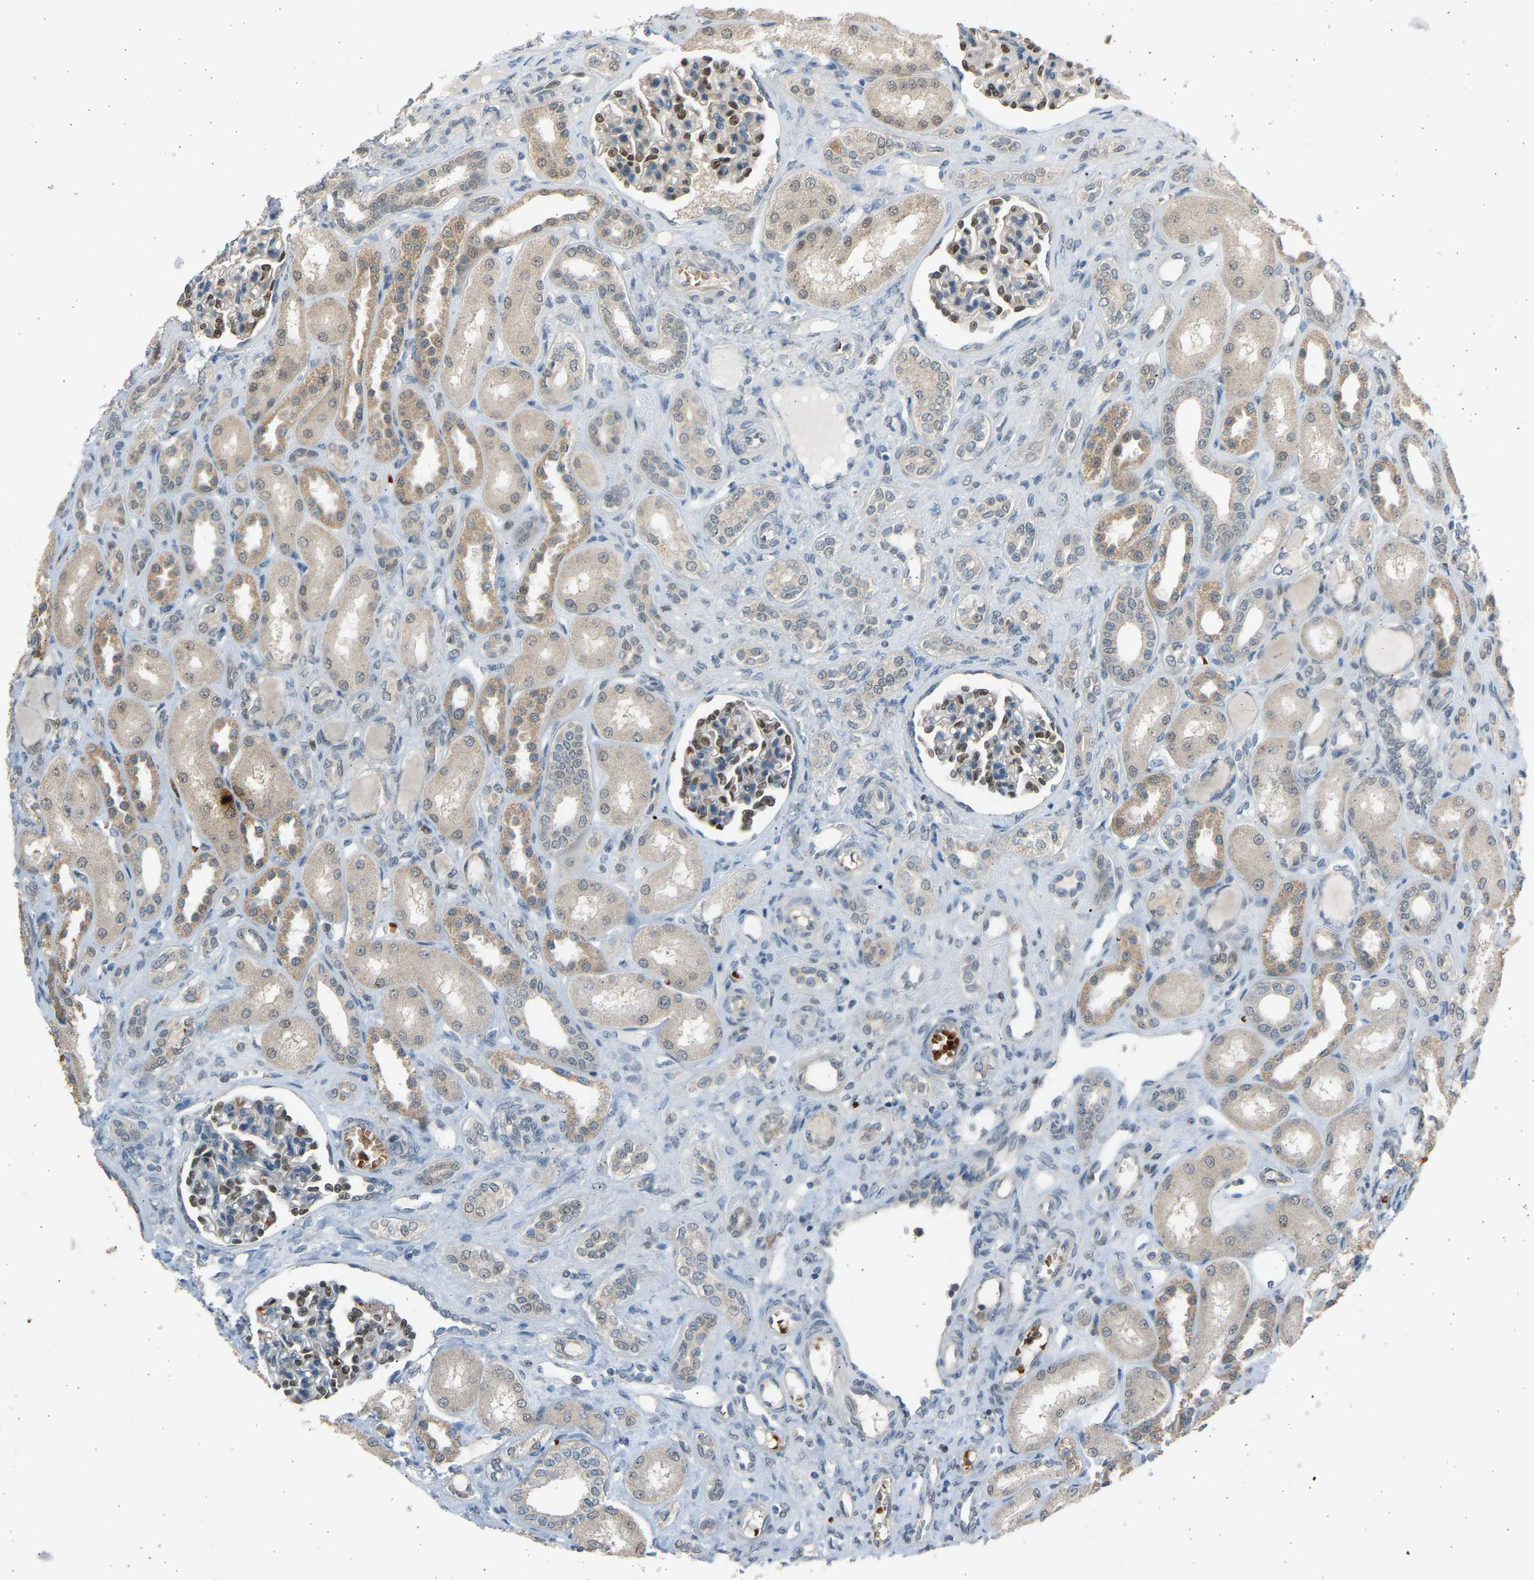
{"staining": {"intensity": "moderate", "quantity": ">75%", "location": "nuclear"}, "tissue": "kidney", "cell_type": "Cells in glomeruli", "image_type": "normal", "snomed": [{"axis": "morphology", "description": "Normal tissue, NOS"}, {"axis": "topography", "description": "Kidney"}], "caption": "Immunohistochemistry micrograph of benign kidney: kidney stained using IHC reveals medium levels of moderate protein expression localized specifically in the nuclear of cells in glomeruli, appearing as a nuclear brown color.", "gene": "BIRC2", "patient": {"sex": "male", "age": 7}}